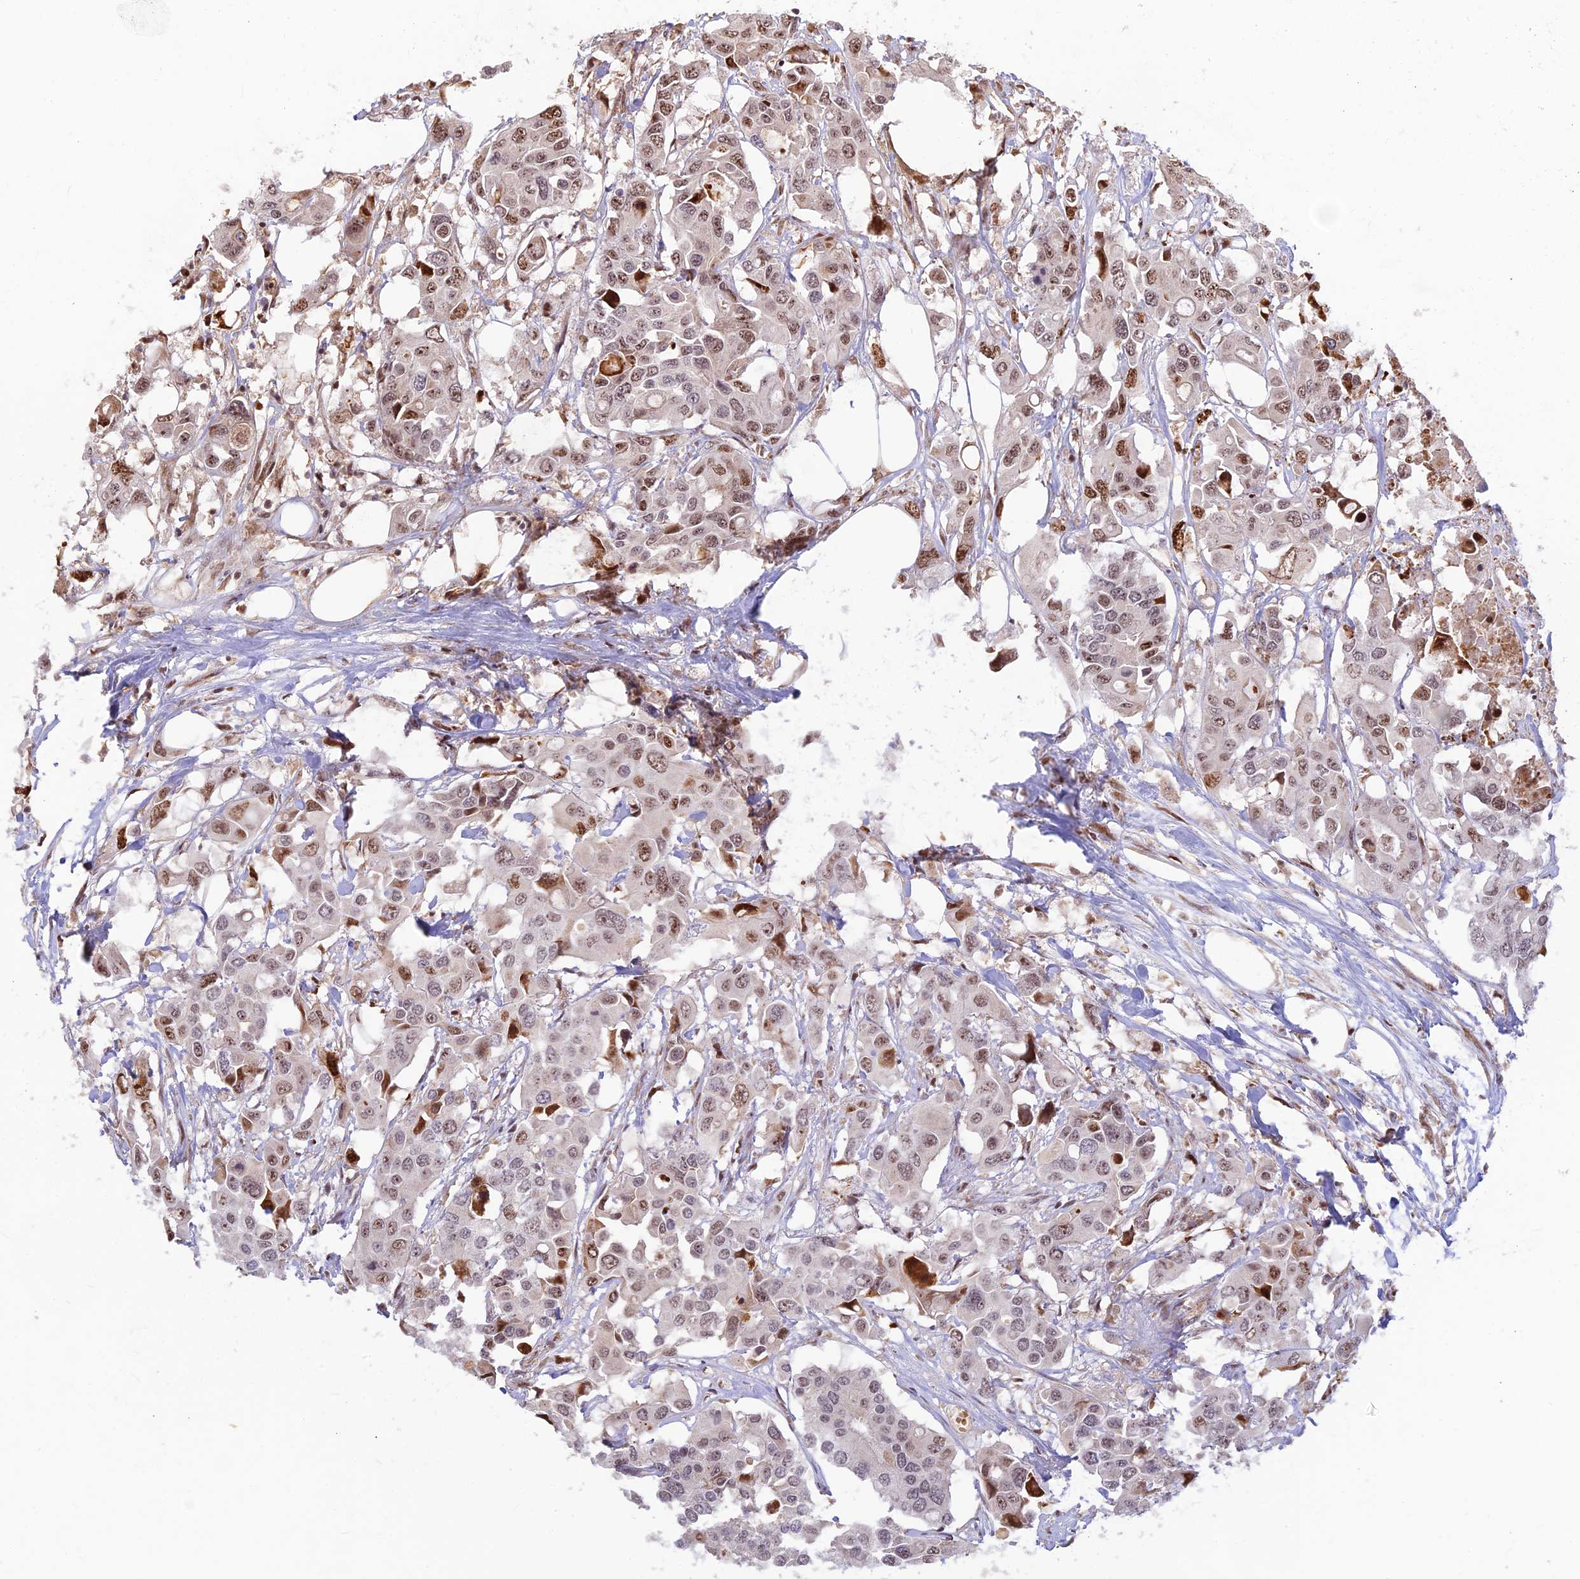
{"staining": {"intensity": "moderate", "quantity": "25%-75%", "location": "cytoplasmic/membranous,nuclear"}, "tissue": "colorectal cancer", "cell_type": "Tumor cells", "image_type": "cancer", "snomed": [{"axis": "morphology", "description": "Adenocarcinoma, NOS"}, {"axis": "topography", "description": "Colon"}], "caption": "The image shows staining of colorectal cancer (adenocarcinoma), revealing moderate cytoplasmic/membranous and nuclear protein positivity (brown color) within tumor cells. The staining is performed using DAB (3,3'-diaminobenzidine) brown chromogen to label protein expression. The nuclei are counter-stained blue using hematoxylin.", "gene": "UFSP2", "patient": {"sex": "male", "age": 77}}